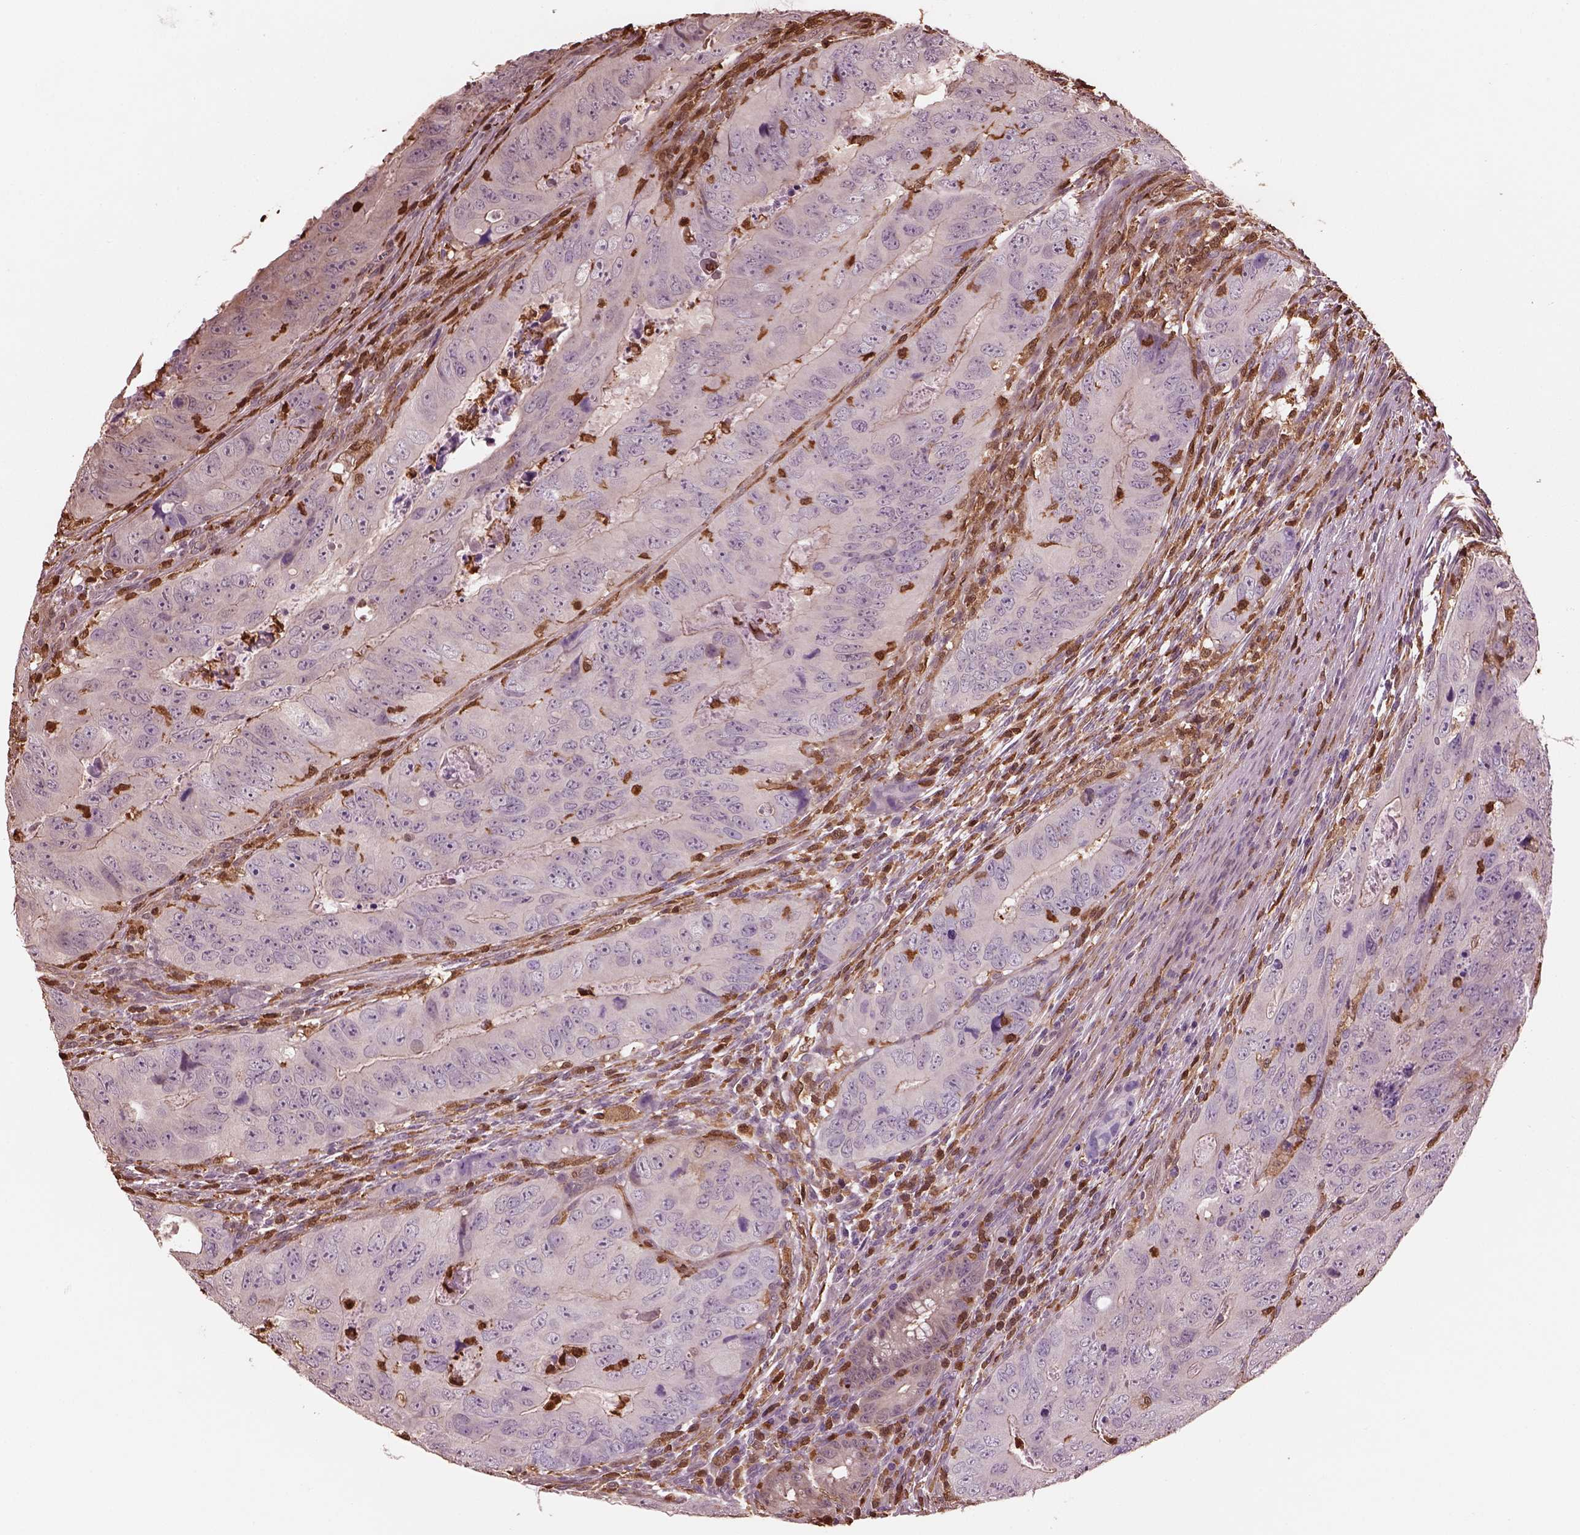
{"staining": {"intensity": "negative", "quantity": "none", "location": "none"}, "tissue": "colorectal cancer", "cell_type": "Tumor cells", "image_type": "cancer", "snomed": [{"axis": "morphology", "description": "Adenocarcinoma, NOS"}, {"axis": "topography", "description": "Colon"}], "caption": "Immunohistochemistry (IHC) image of neoplastic tissue: human colorectal cancer (adenocarcinoma) stained with DAB displays no significant protein positivity in tumor cells. (DAB IHC with hematoxylin counter stain).", "gene": "IL31RA", "patient": {"sex": "male", "age": 79}}